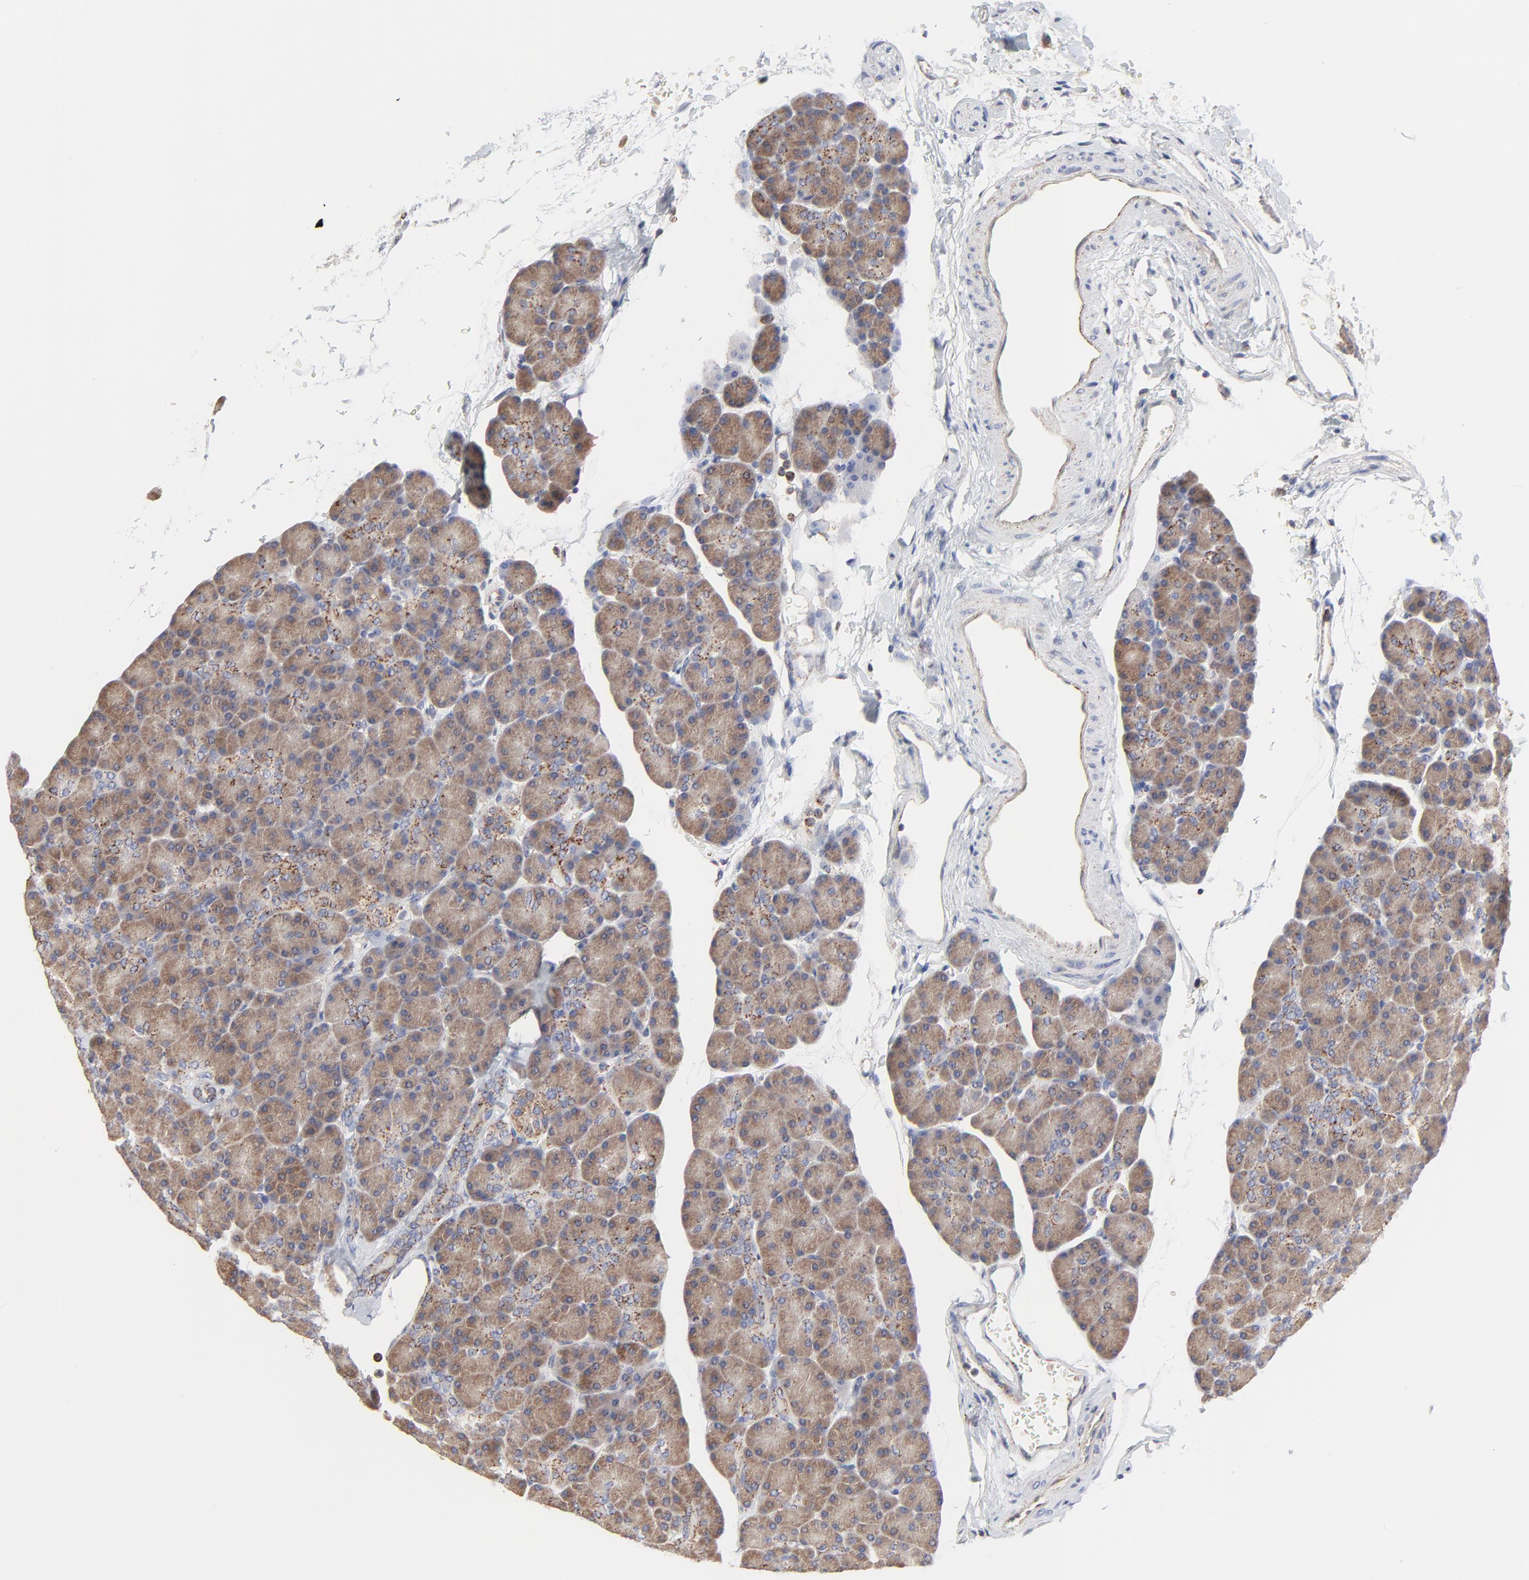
{"staining": {"intensity": "moderate", "quantity": ">75%", "location": "cytoplasmic/membranous"}, "tissue": "pancreas", "cell_type": "Exocrine glandular cells", "image_type": "normal", "snomed": [{"axis": "morphology", "description": "Normal tissue, NOS"}, {"axis": "topography", "description": "Pancreas"}], "caption": "Human pancreas stained for a protein (brown) demonstrates moderate cytoplasmic/membranous positive staining in approximately >75% of exocrine glandular cells.", "gene": "TRIM22", "patient": {"sex": "female", "age": 43}}